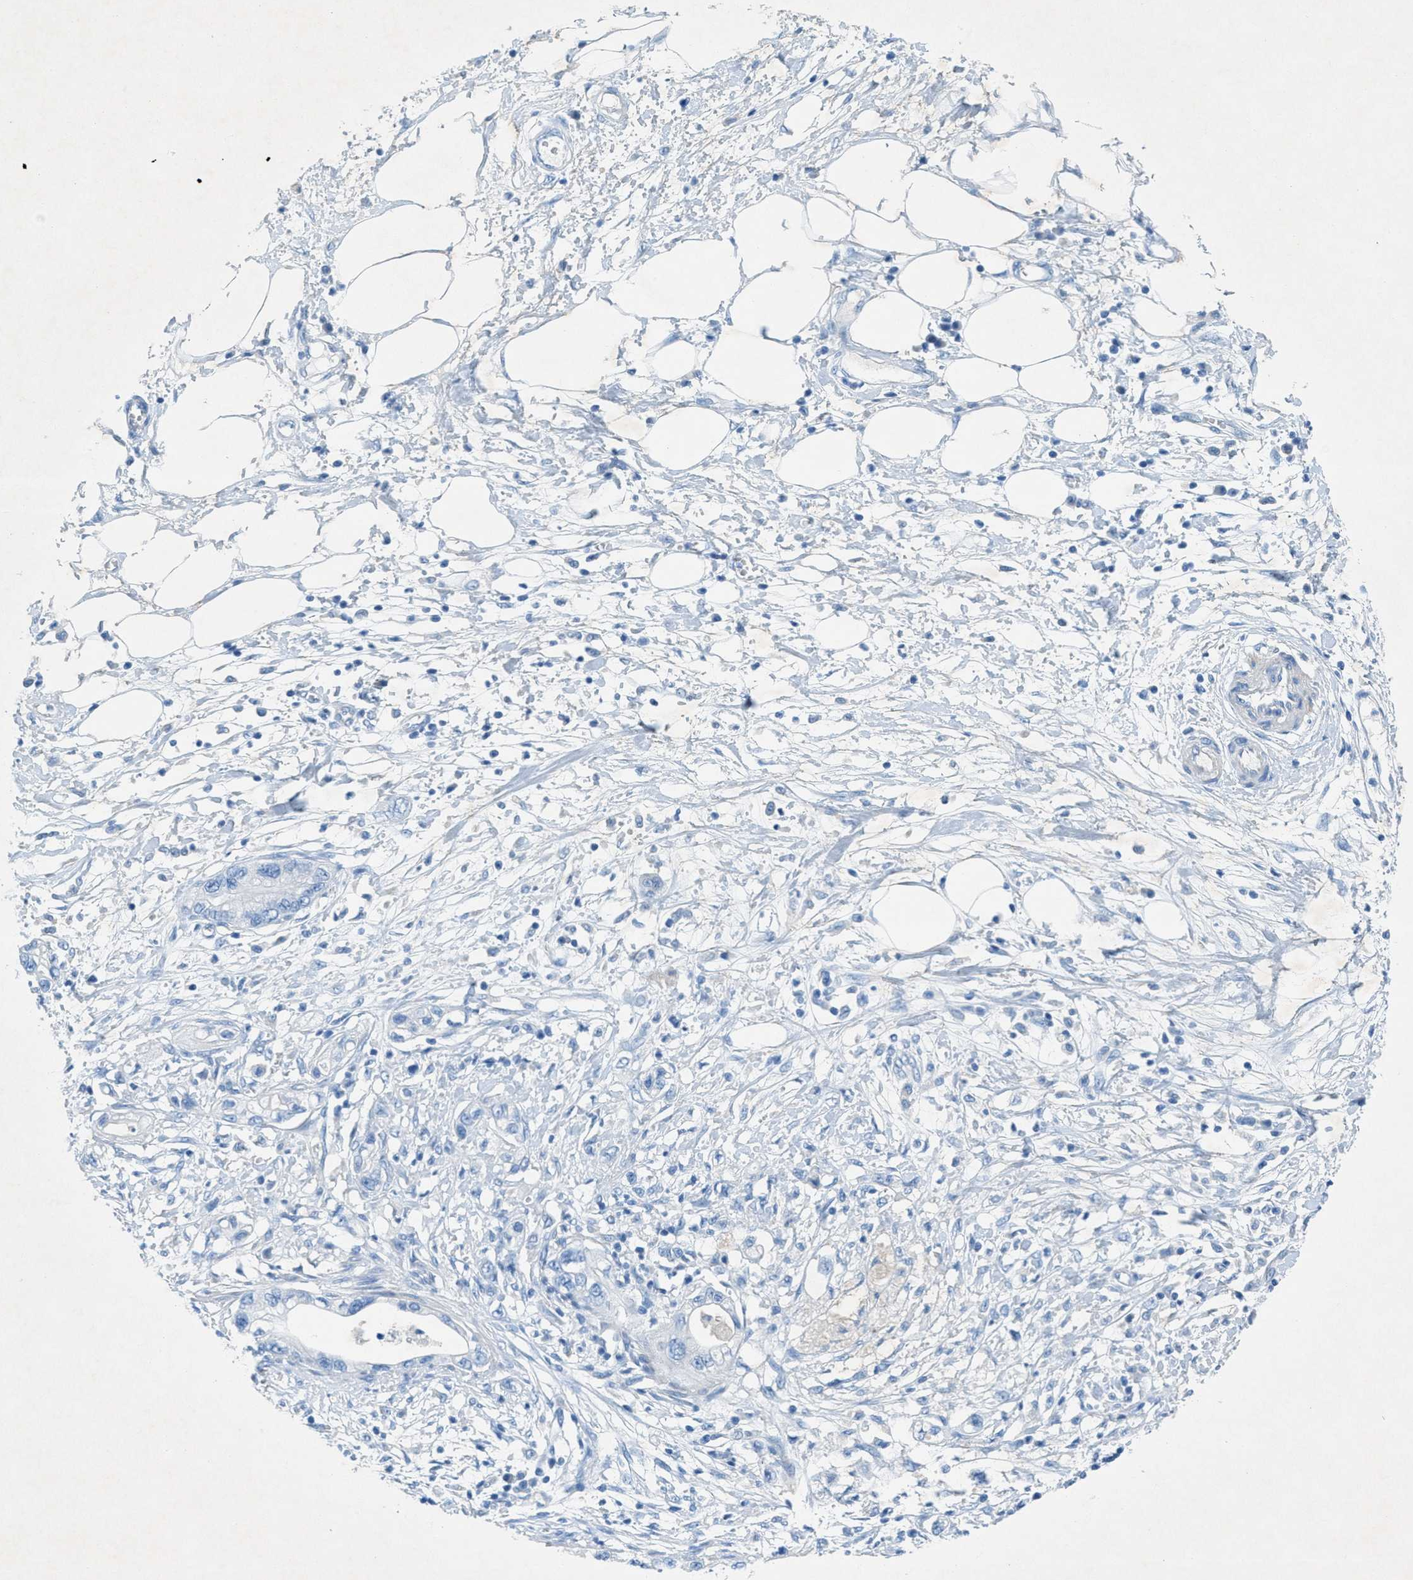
{"staining": {"intensity": "negative", "quantity": "none", "location": "none"}, "tissue": "pancreatic cancer", "cell_type": "Tumor cells", "image_type": "cancer", "snomed": [{"axis": "morphology", "description": "Adenocarcinoma, NOS"}, {"axis": "topography", "description": "Pancreas"}], "caption": "A photomicrograph of pancreatic cancer (adenocarcinoma) stained for a protein exhibits no brown staining in tumor cells.", "gene": "GALNT17", "patient": {"sex": "male", "age": 56}}